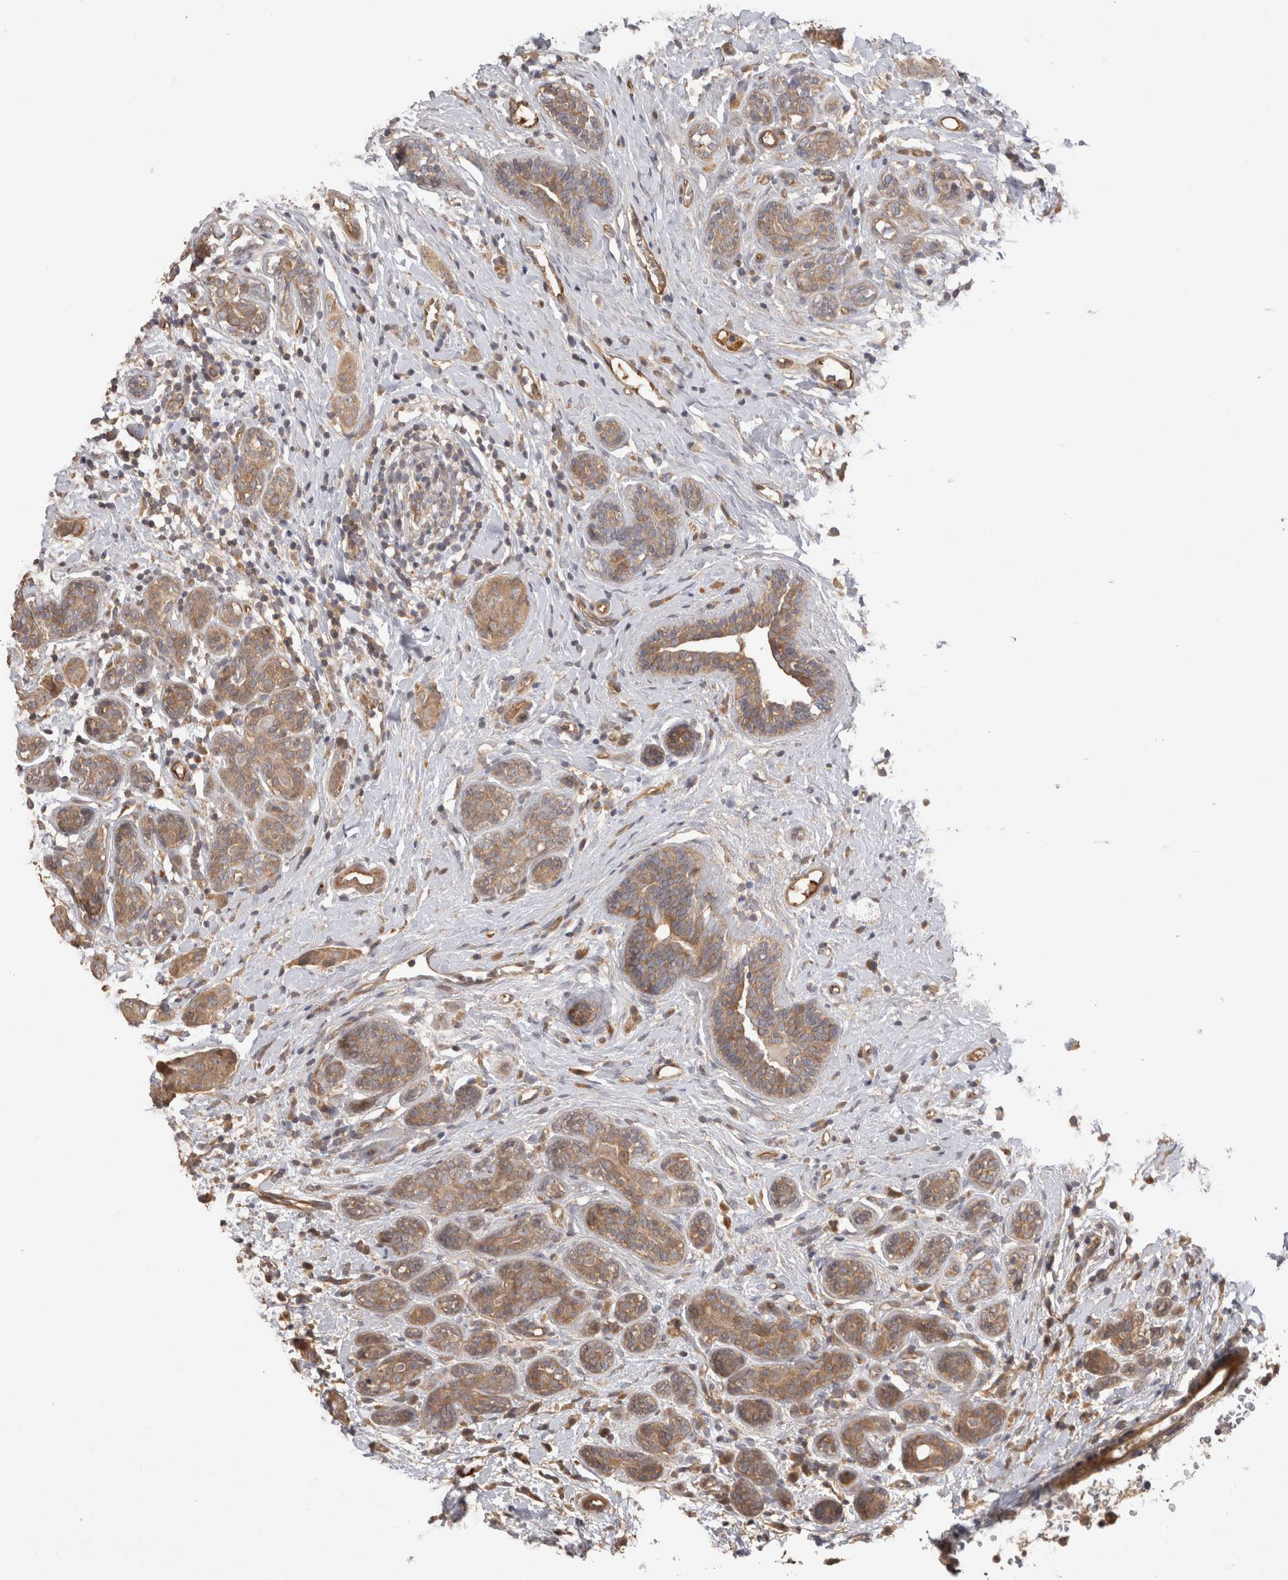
{"staining": {"intensity": "moderate", "quantity": ">75%", "location": "cytoplasmic/membranous"}, "tissue": "breast cancer", "cell_type": "Tumor cells", "image_type": "cancer", "snomed": [{"axis": "morphology", "description": "Normal tissue, NOS"}, {"axis": "morphology", "description": "Duct carcinoma"}, {"axis": "topography", "description": "Breast"}], "caption": "This is an image of IHC staining of breast cancer, which shows moderate staining in the cytoplasmic/membranous of tumor cells.", "gene": "PPP1R42", "patient": {"sex": "female", "age": 40}}